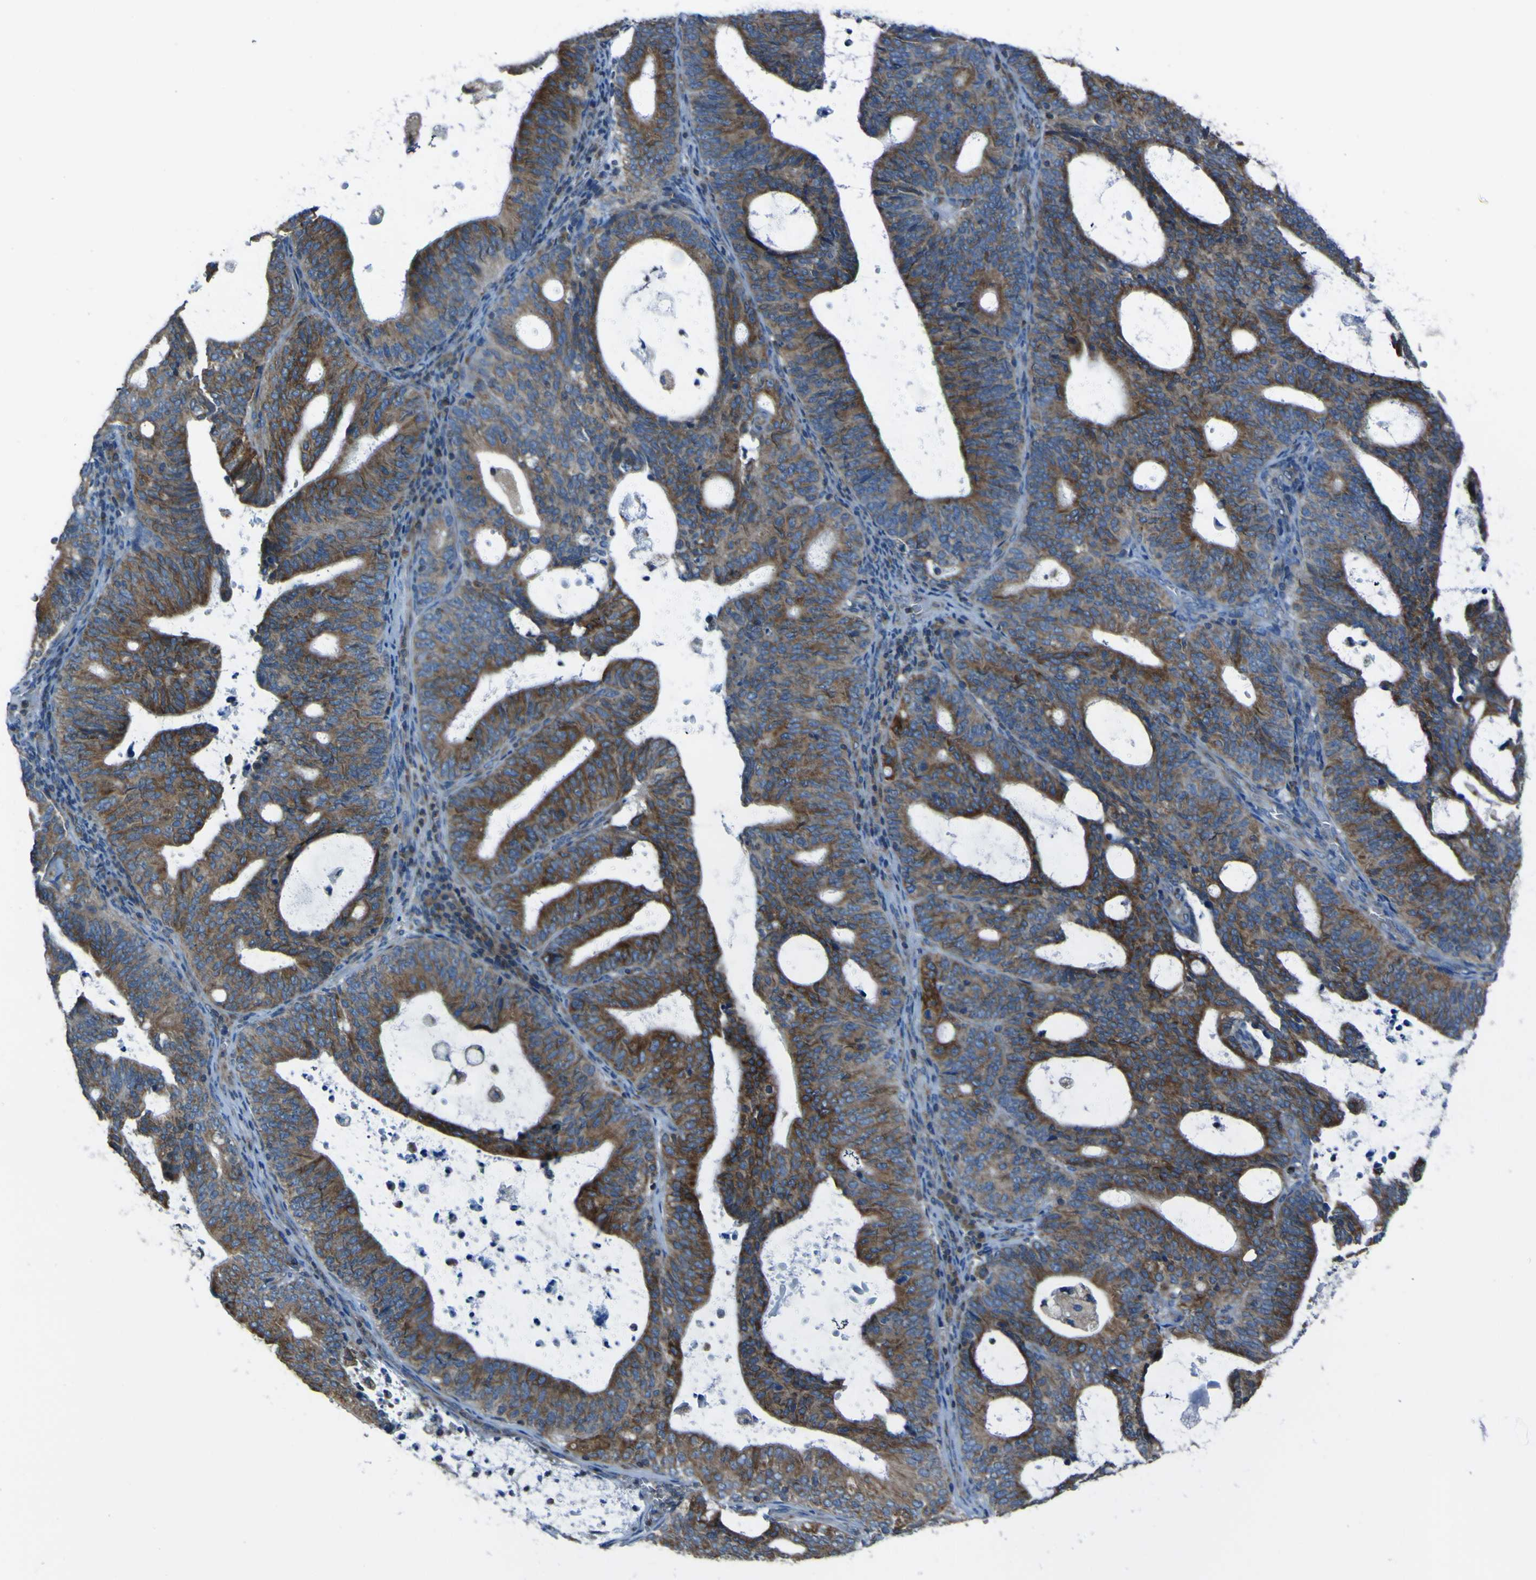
{"staining": {"intensity": "strong", "quantity": "25%-75%", "location": "cytoplasmic/membranous"}, "tissue": "endometrial cancer", "cell_type": "Tumor cells", "image_type": "cancer", "snomed": [{"axis": "morphology", "description": "Adenocarcinoma, NOS"}, {"axis": "topography", "description": "Uterus"}], "caption": "Tumor cells display high levels of strong cytoplasmic/membranous staining in approximately 25%-75% of cells in human adenocarcinoma (endometrial).", "gene": "STIM1", "patient": {"sex": "female", "age": 83}}